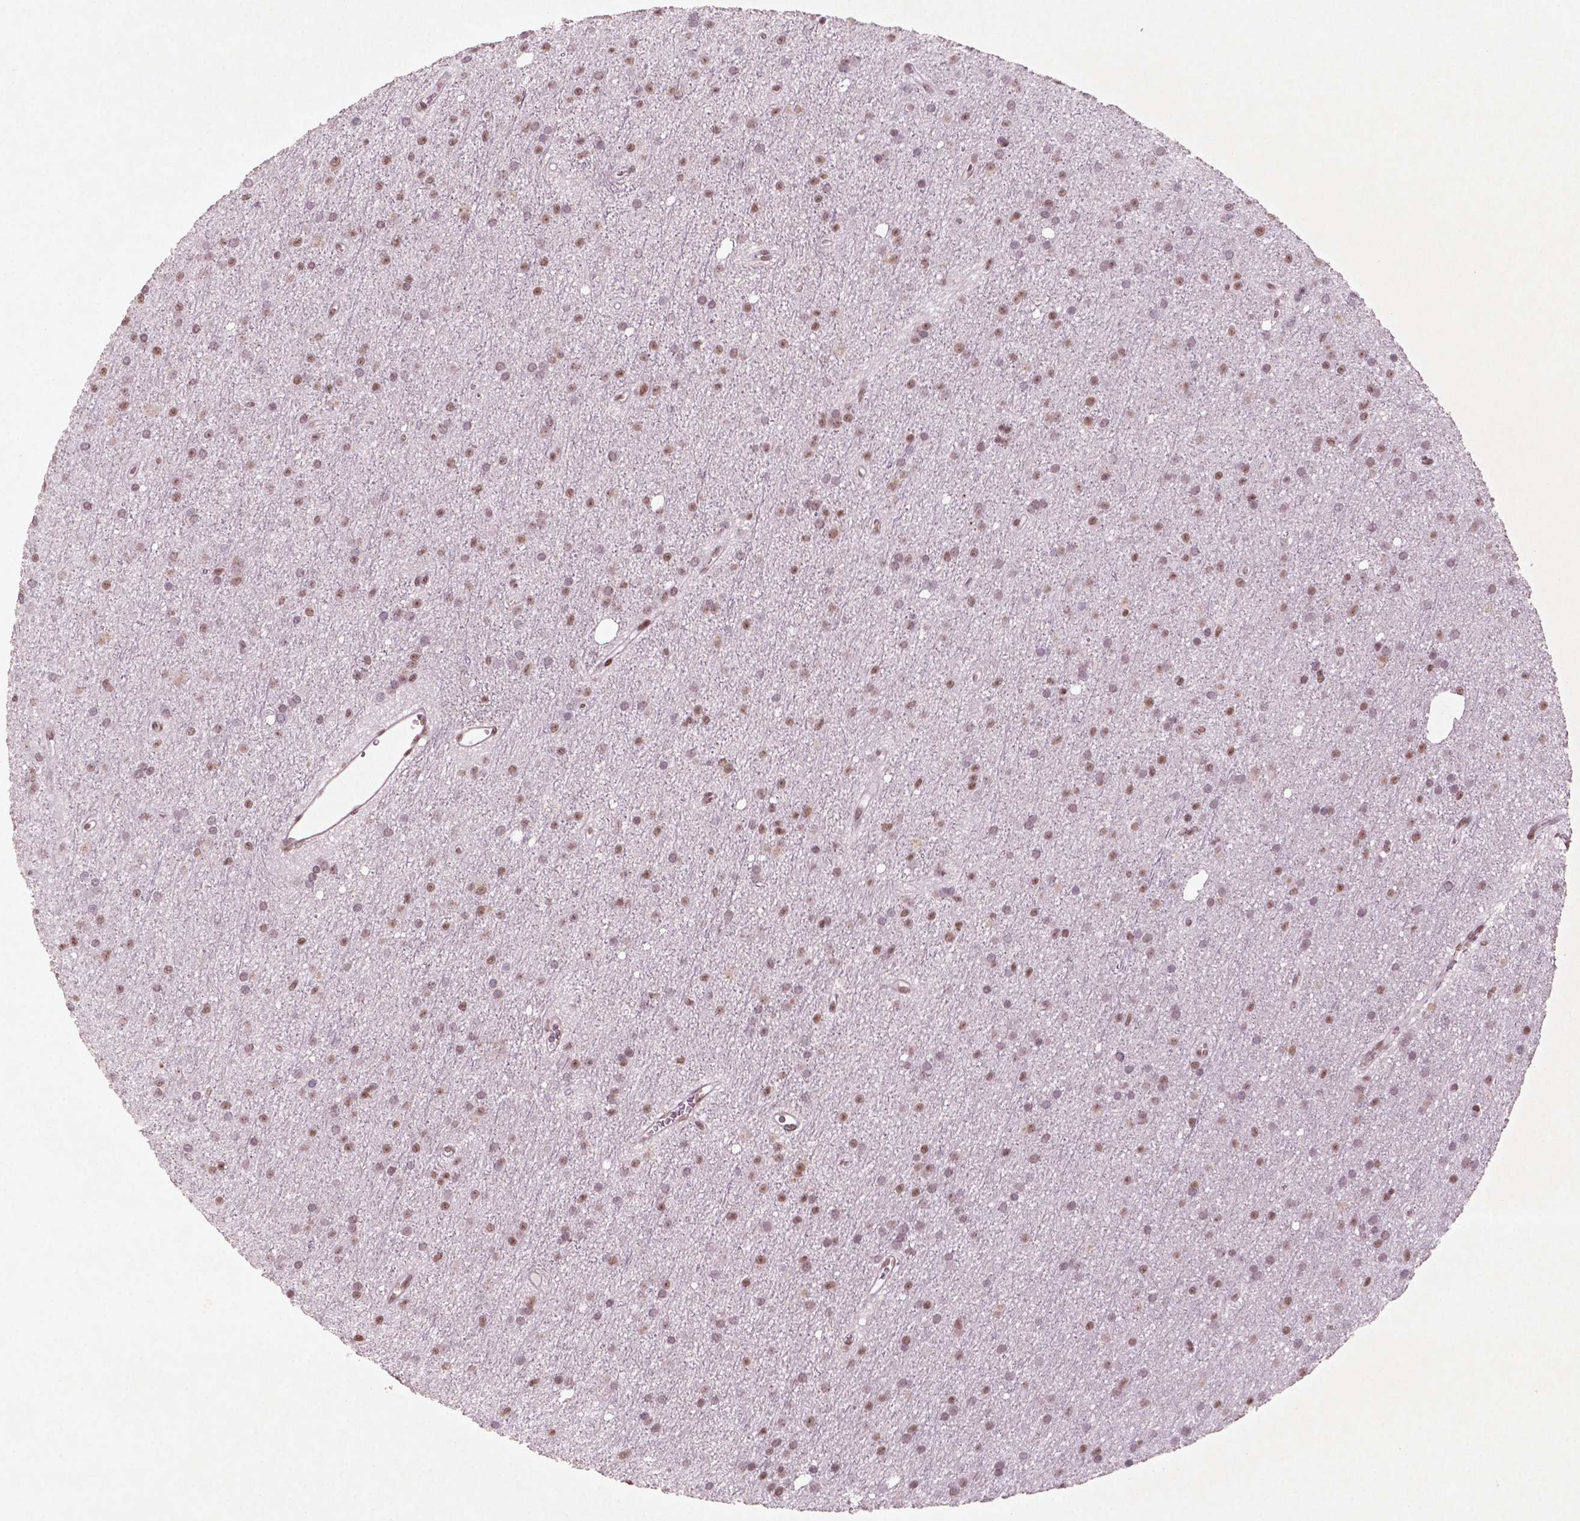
{"staining": {"intensity": "moderate", "quantity": ">75%", "location": "nuclear"}, "tissue": "glioma", "cell_type": "Tumor cells", "image_type": "cancer", "snomed": [{"axis": "morphology", "description": "Glioma, malignant, Low grade"}, {"axis": "topography", "description": "Brain"}], "caption": "Immunohistochemical staining of human malignant glioma (low-grade) reveals moderate nuclear protein staining in approximately >75% of tumor cells.", "gene": "HMG20B", "patient": {"sex": "male", "age": 27}}